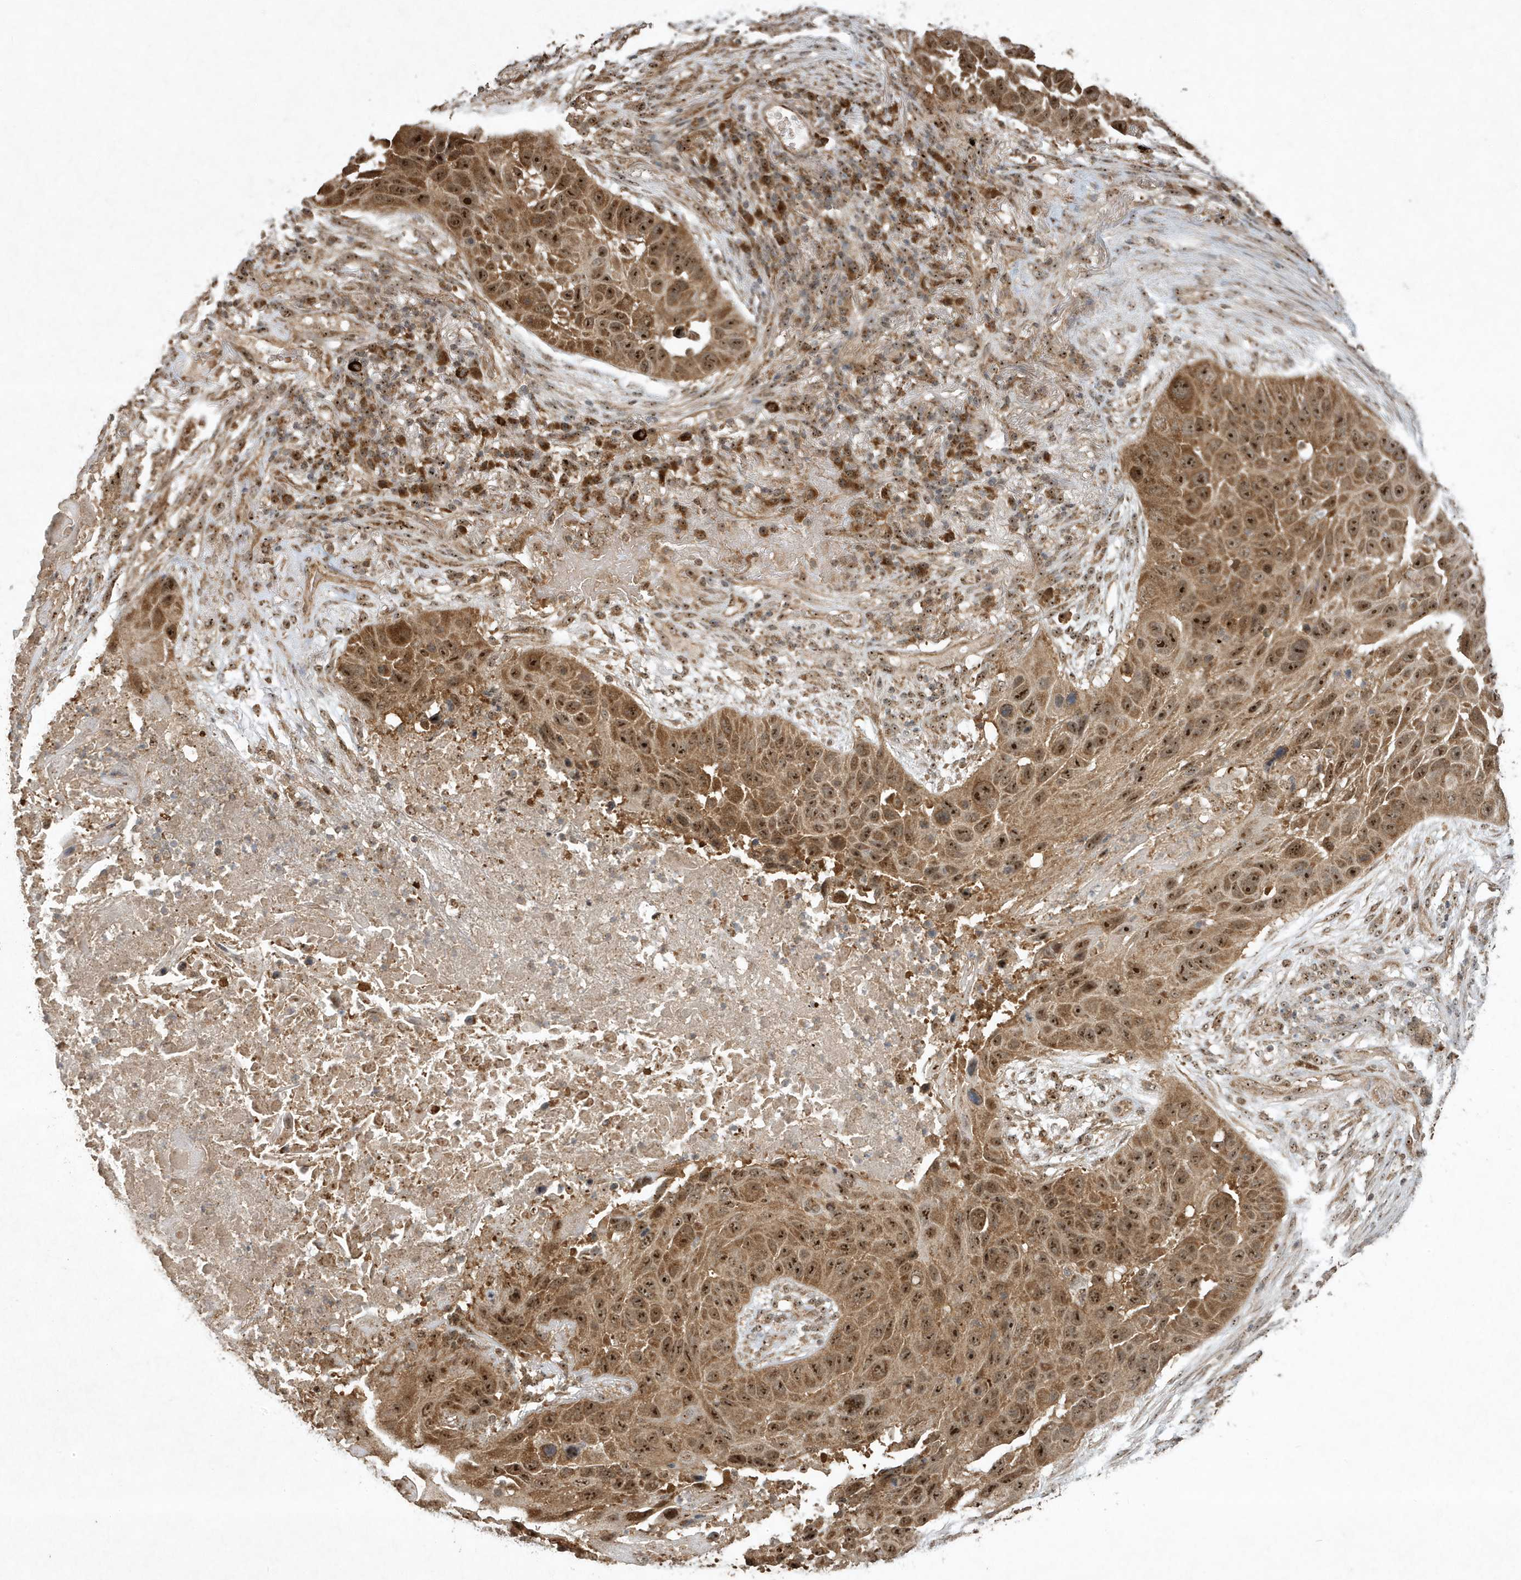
{"staining": {"intensity": "strong", "quantity": ">75%", "location": "cytoplasmic/membranous,nuclear"}, "tissue": "lung cancer", "cell_type": "Tumor cells", "image_type": "cancer", "snomed": [{"axis": "morphology", "description": "Squamous cell carcinoma, NOS"}, {"axis": "topography", "description": "Lung"}], "caption": "This micrograph exhibits immunohistochemistry (IHC) staining of human lung squamous cell carcinoma, with high strong cytoplasmic/membranous and nuclear positivity in about >75% of tumor cells.", "gene": "ABCB9", "patient": {"sex": "male", "age": 57}}